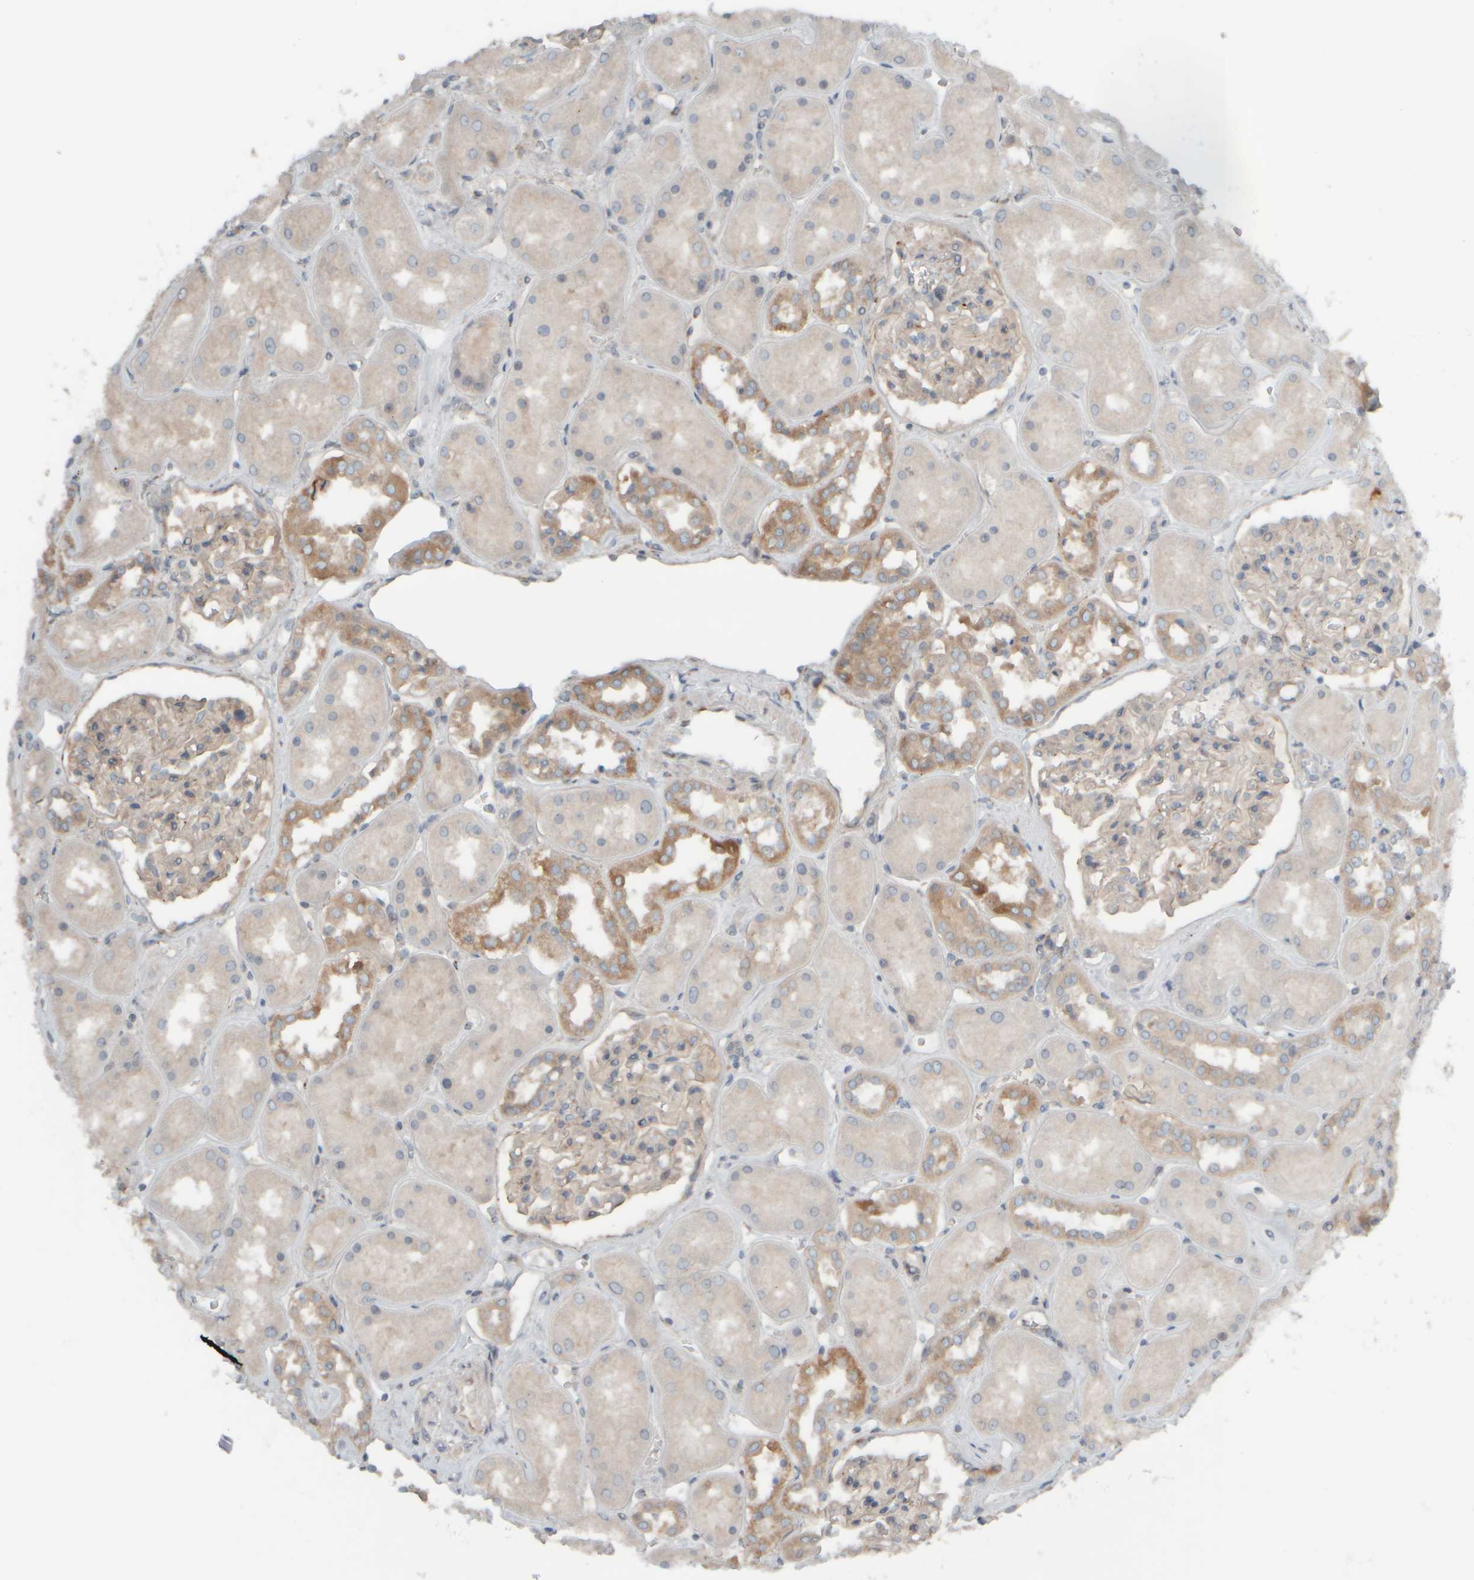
{"staining": {"intensity": "weak", "quantity": "25%-75%", "location": "cytoplasmic/membranous"}, "tissue": "kidney", "cell_type": "Cells in glomeruli", "image_type": "normal", "snomed": [{"axis": "morphology", "description": "Normal tissue, NOS"}, {"axis": "topography", "description": "Kidney"}], "caption": "This histopathology image reveals unremarkable kidney stained with IHC to label a protein in brown. The cytoplasmic/membranous of cells in glomeruli show weak positivity for the protein. Nuclei are counter-stained blue.", "gene": "HGS", "patient": {"sex": "male", "age": 70}}